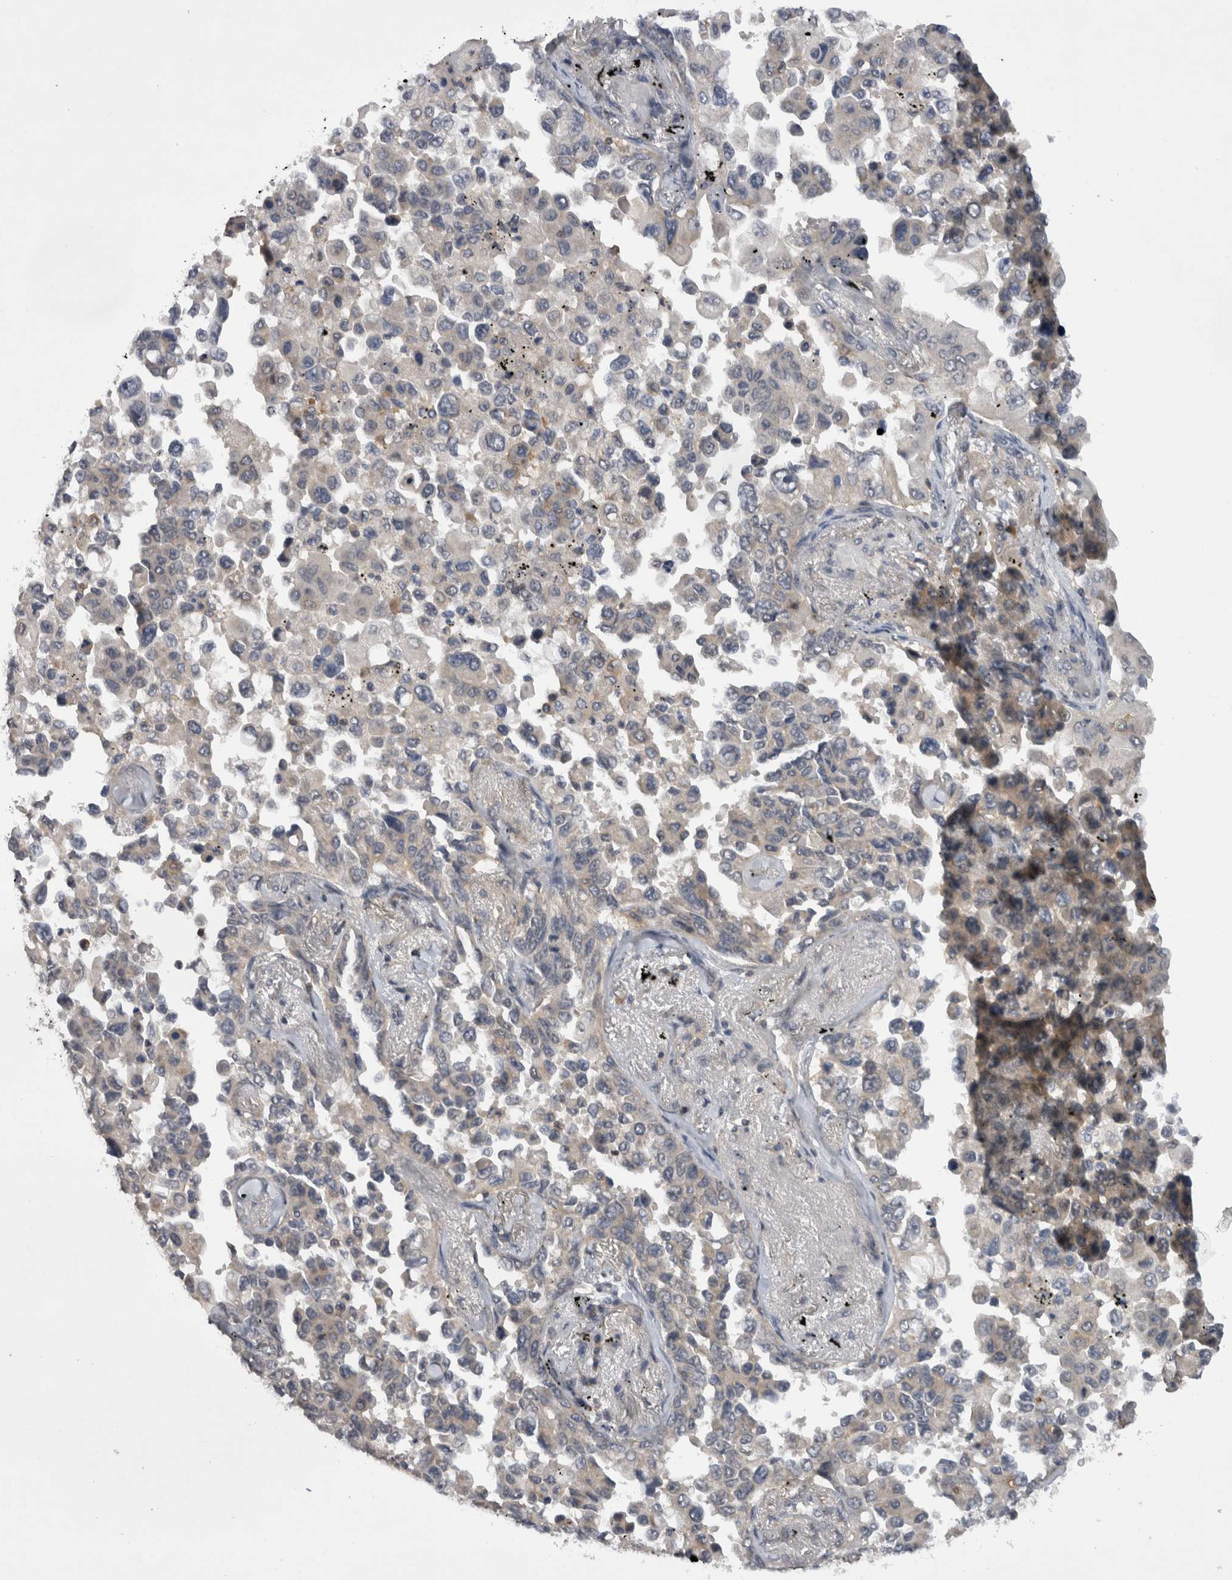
{"staining": {"intensity": "negative", "quantity": "none", "location": "none"}, "tissue": "lung cancer", "cell_type": "Tumor cells", "image_type": "cancer", "snomed": [{"axis": "morphology", "description": "Adenocarcinoma, NOS"}, {"axis": "topography", "description": "Lung"}], "caption": "This micrograph is of lung cancer (adenocarcinoma) stained with immunohistochemistry to label a protein in brown with the nuclei are counter-stained blue. There is no staining in tumor cells.", "gene": "NFATC2", "patient": {"sex": "female", "age": 67}}